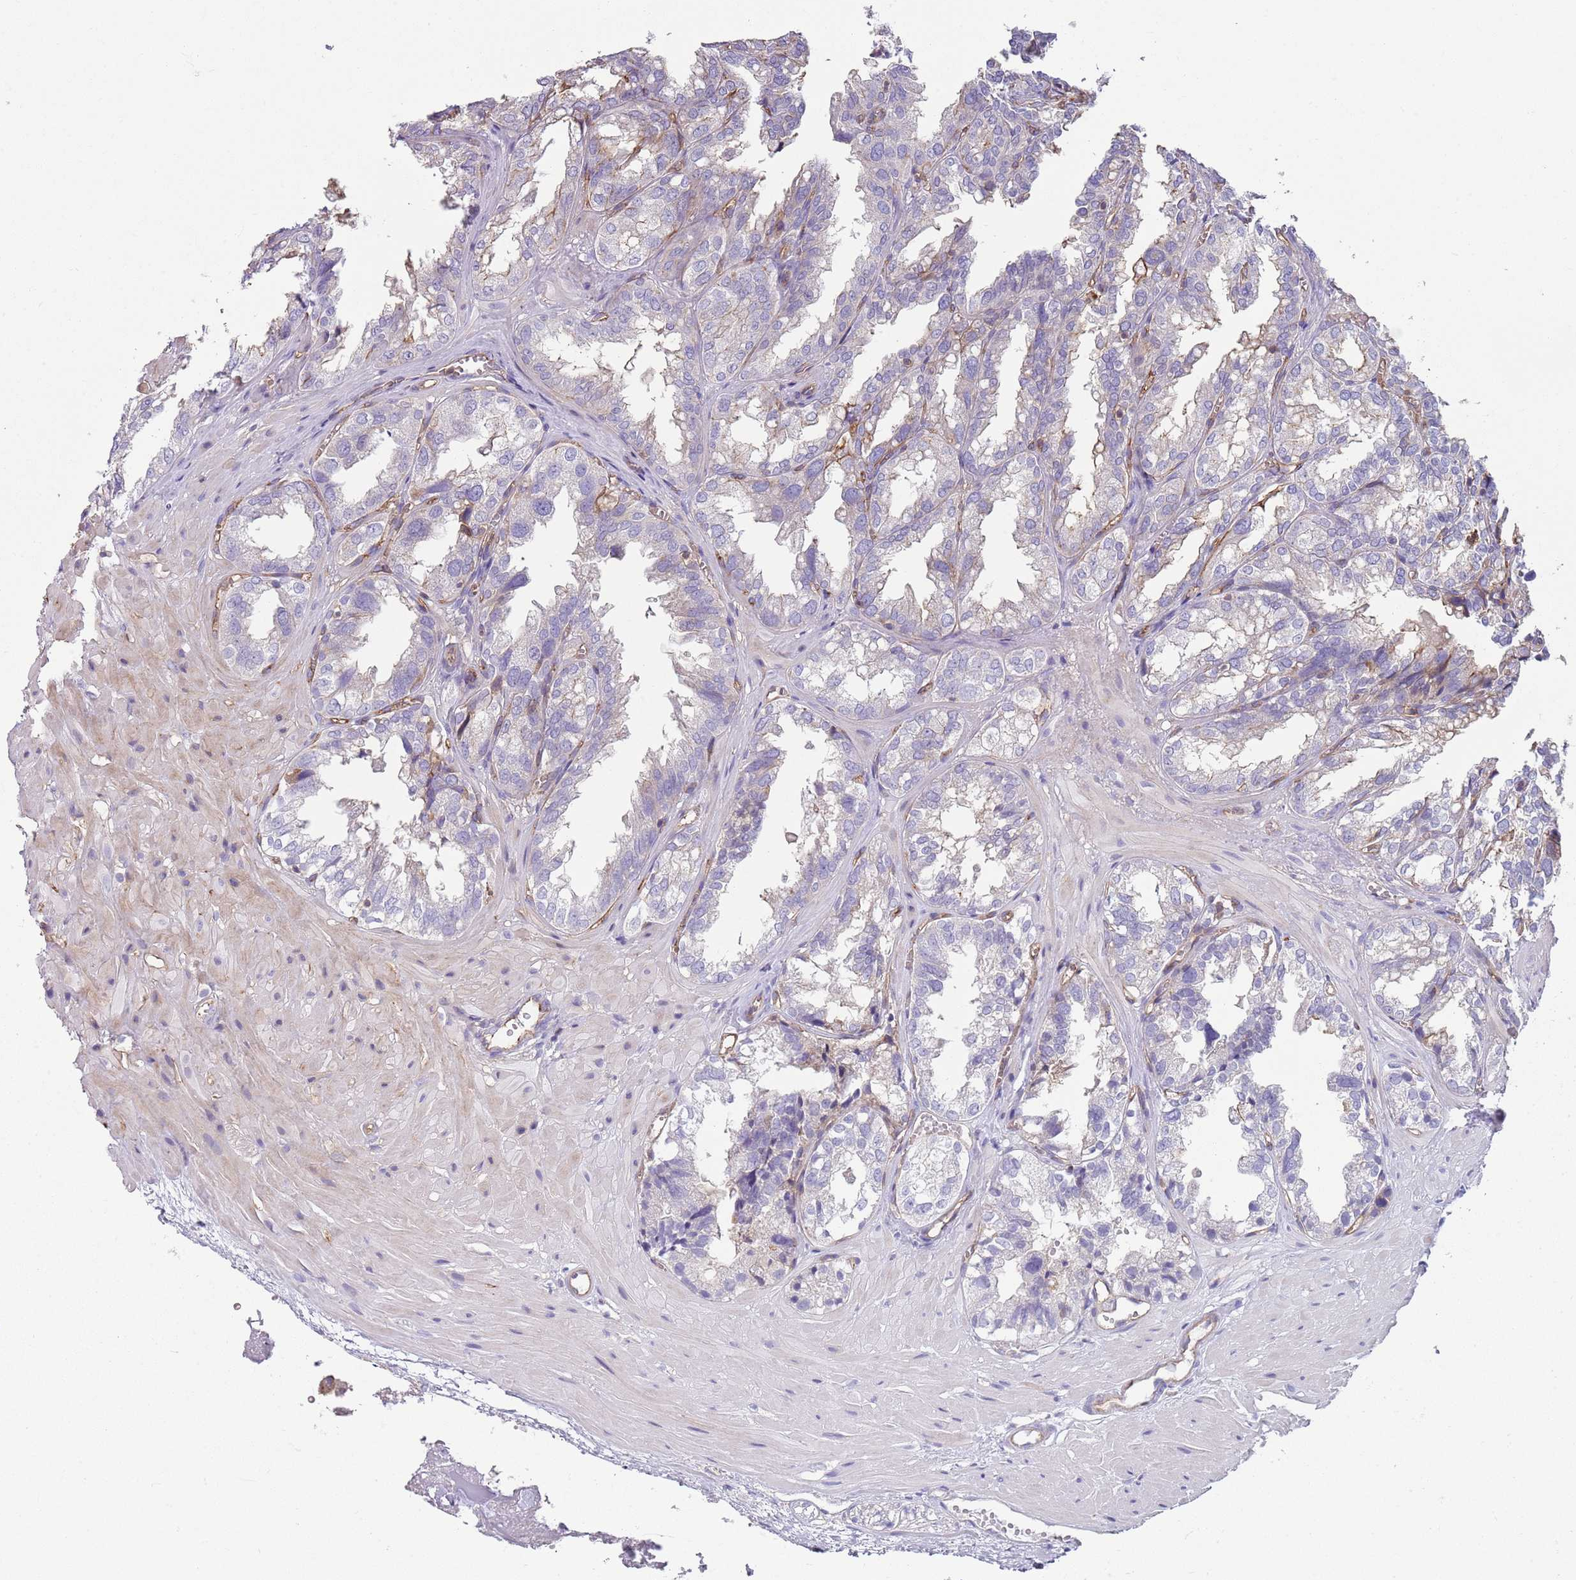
{"staining": {"intensity": "weak", "quantity": "<25%", "location": "cytoplasmic/membranous"}, "tissue": "seminal vesicle", "cell_type": "Glandular cells", "image_type": "normal", "snomed": [{"axis": "morphology", "description": "Normal tissue, NOS"}, {"axis": "topography", "description": "Prostate"}, {"axis": "topography", "description": "Seminal veicle"}], "caption": "The histopathology image demonstrates no significant expression in glandular cells of seminal vesicle.", "gene": "GNAI1", "patient": {"sex": "male", "age": 51}}